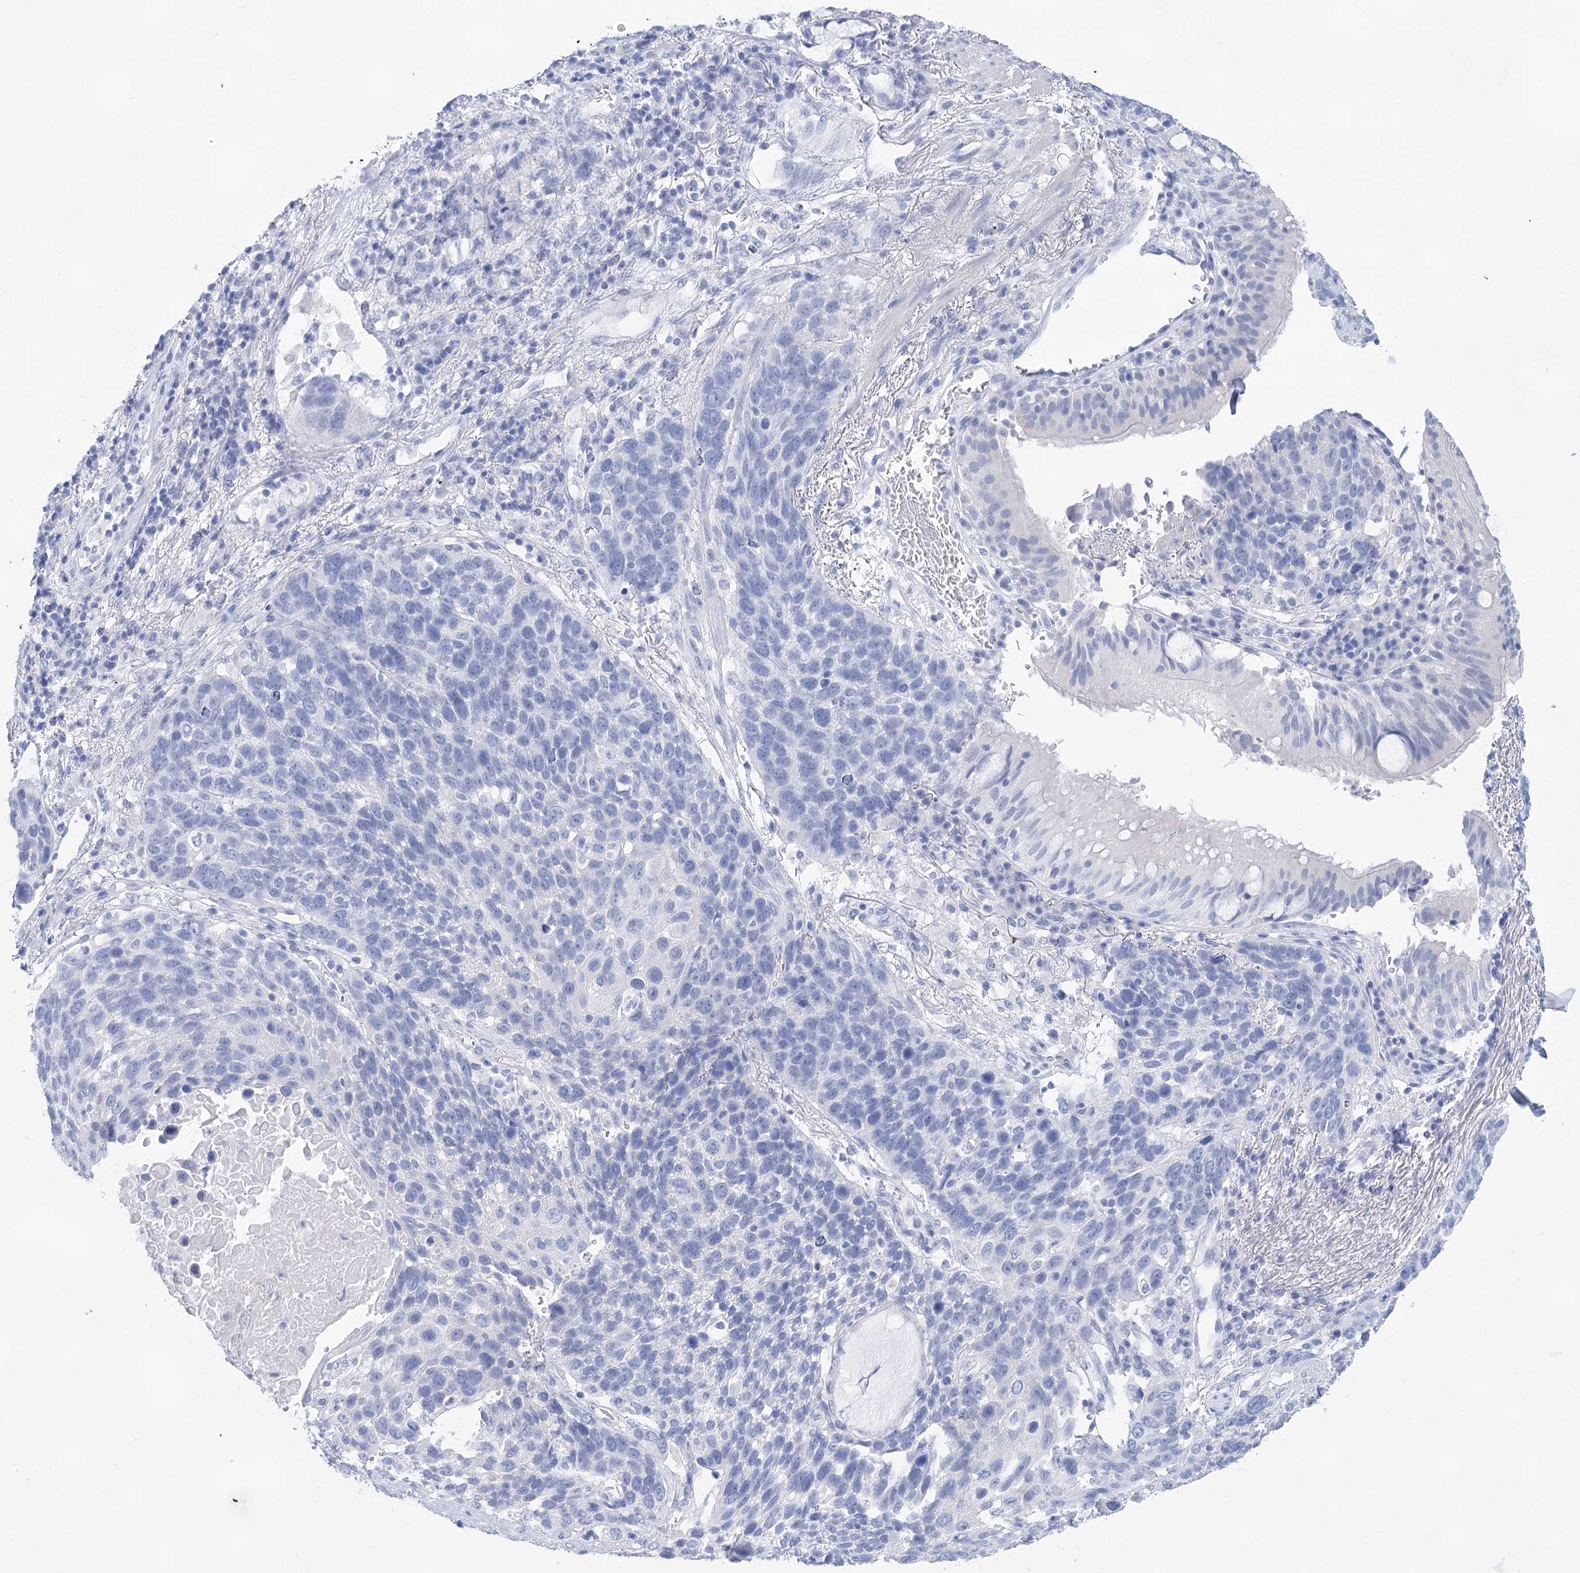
{"staining": {"intensity": "negative", "quantity": "none", "location": "none"}, "tissue": "lung cancer", "cell_type": "Tumor cells", "image_type": "cancer", "snomed": [{"axis": "morphology", "description": "Squamous cell carcinoma, NOS"}, {"axis": "topography", "description": "Lung"}], "caption": "High power microscopy histopathology image of an immunohistochemistry (IHC) histopathology image of squamous cell carcinoma (lung), revealing no significant positivity in tumor cells. (Stains: DAB IHC with hematoxylin counter stain, Microscopy: brightfield microscopy at high magnification).", "gene": "LALBA", "patient": {"sex": "male", "age": 66}}